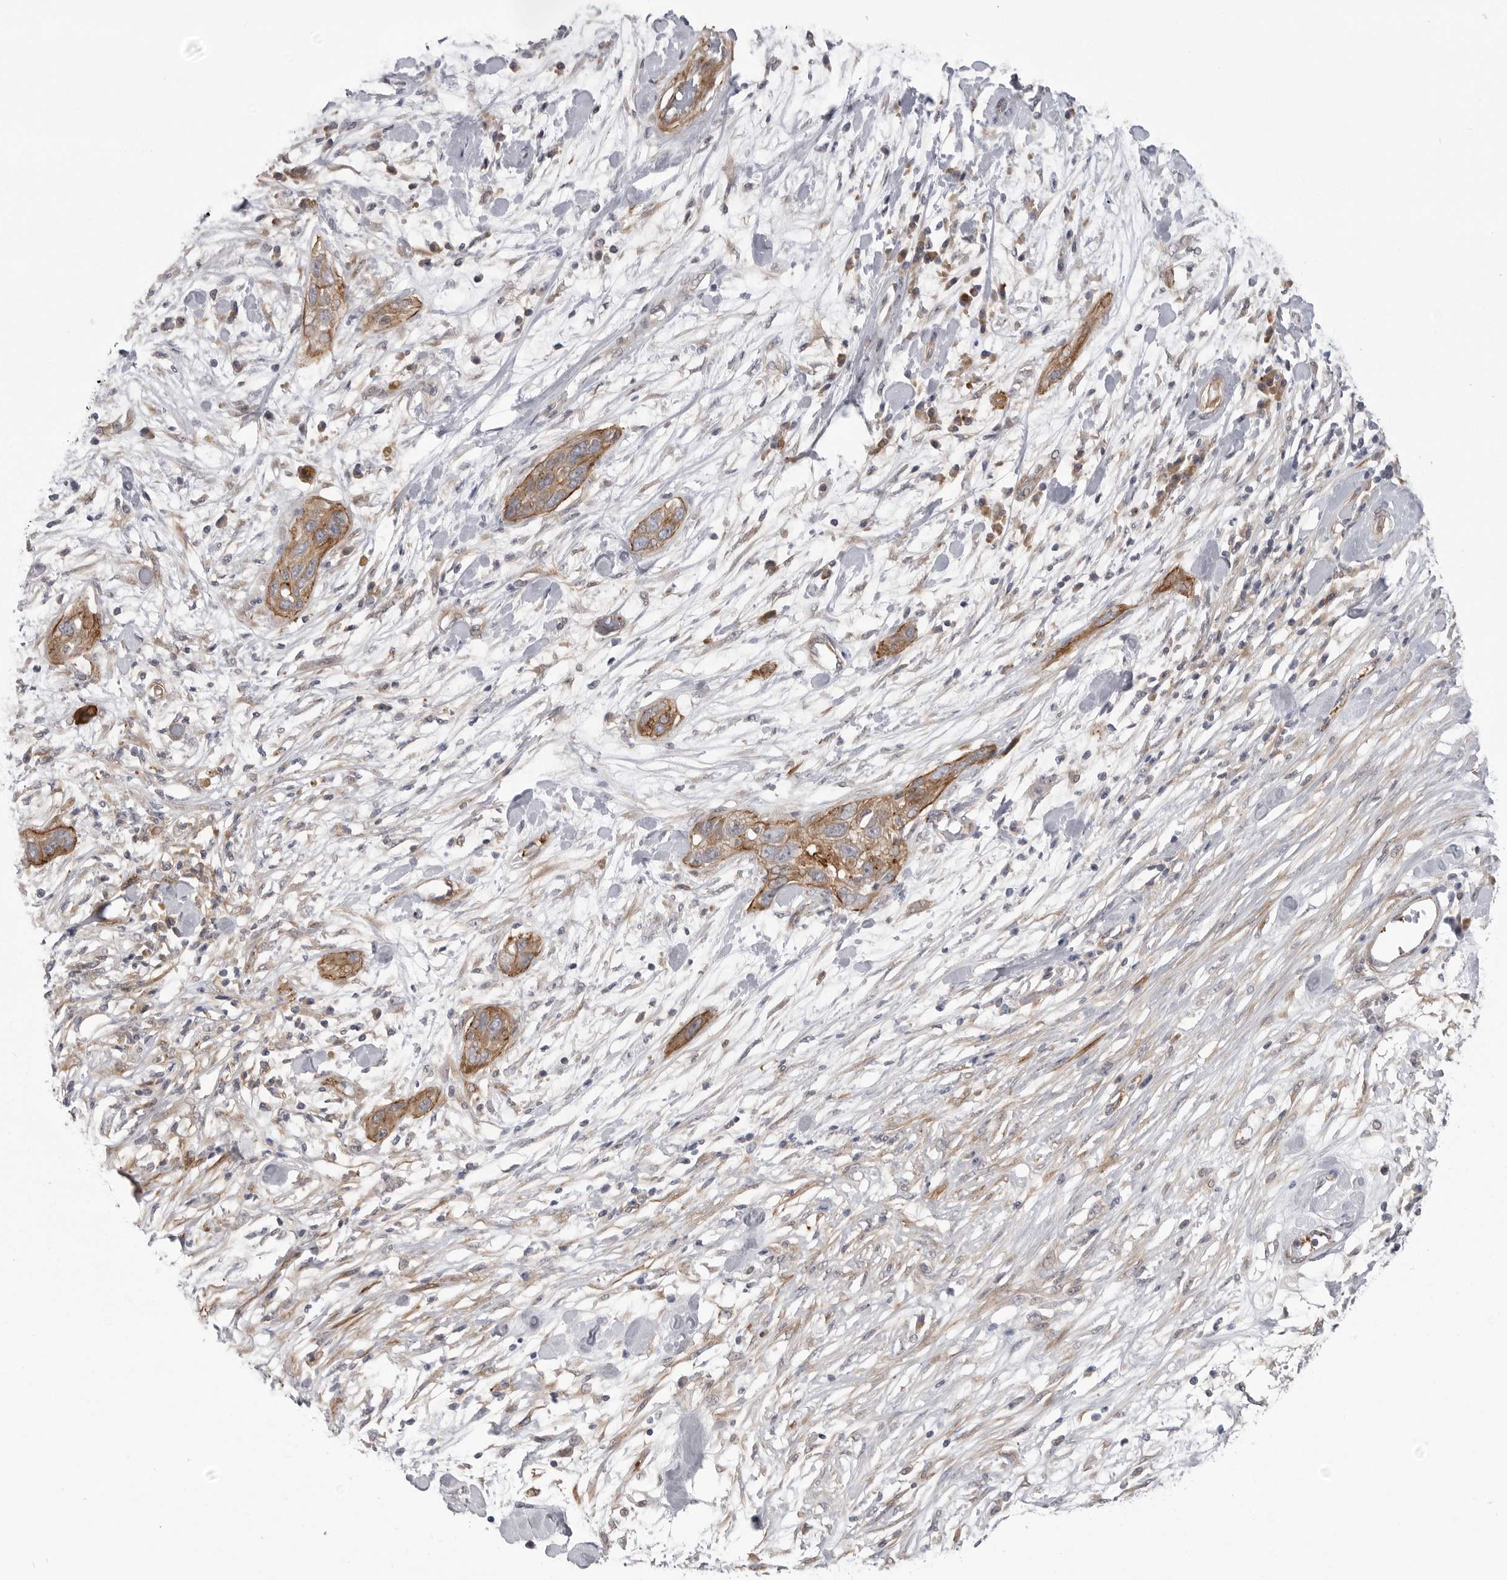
{"staining": {"intensity": "moderate", "quantity": ">75%", "location": "cytoplasmic/membranous"}, "tissue": "pancreatic cancer", "cell_type": "Tumor cells", "image_type": "cancer", "snomed": [{"axis": "morphology", "description": "Adenocarcinoma, NOS"}, {"axis": "topography", "description": "Pancreas"}], "caption": "Immunohistochemical staining of pancreatic cancer (adenocarcinoma) demonstrates medium levels of moderate cytoplasmic/membranous expression in about >75% of tumor cells.", "gene": "SCP2", "patient": {"sex": "female", "age": 60}}